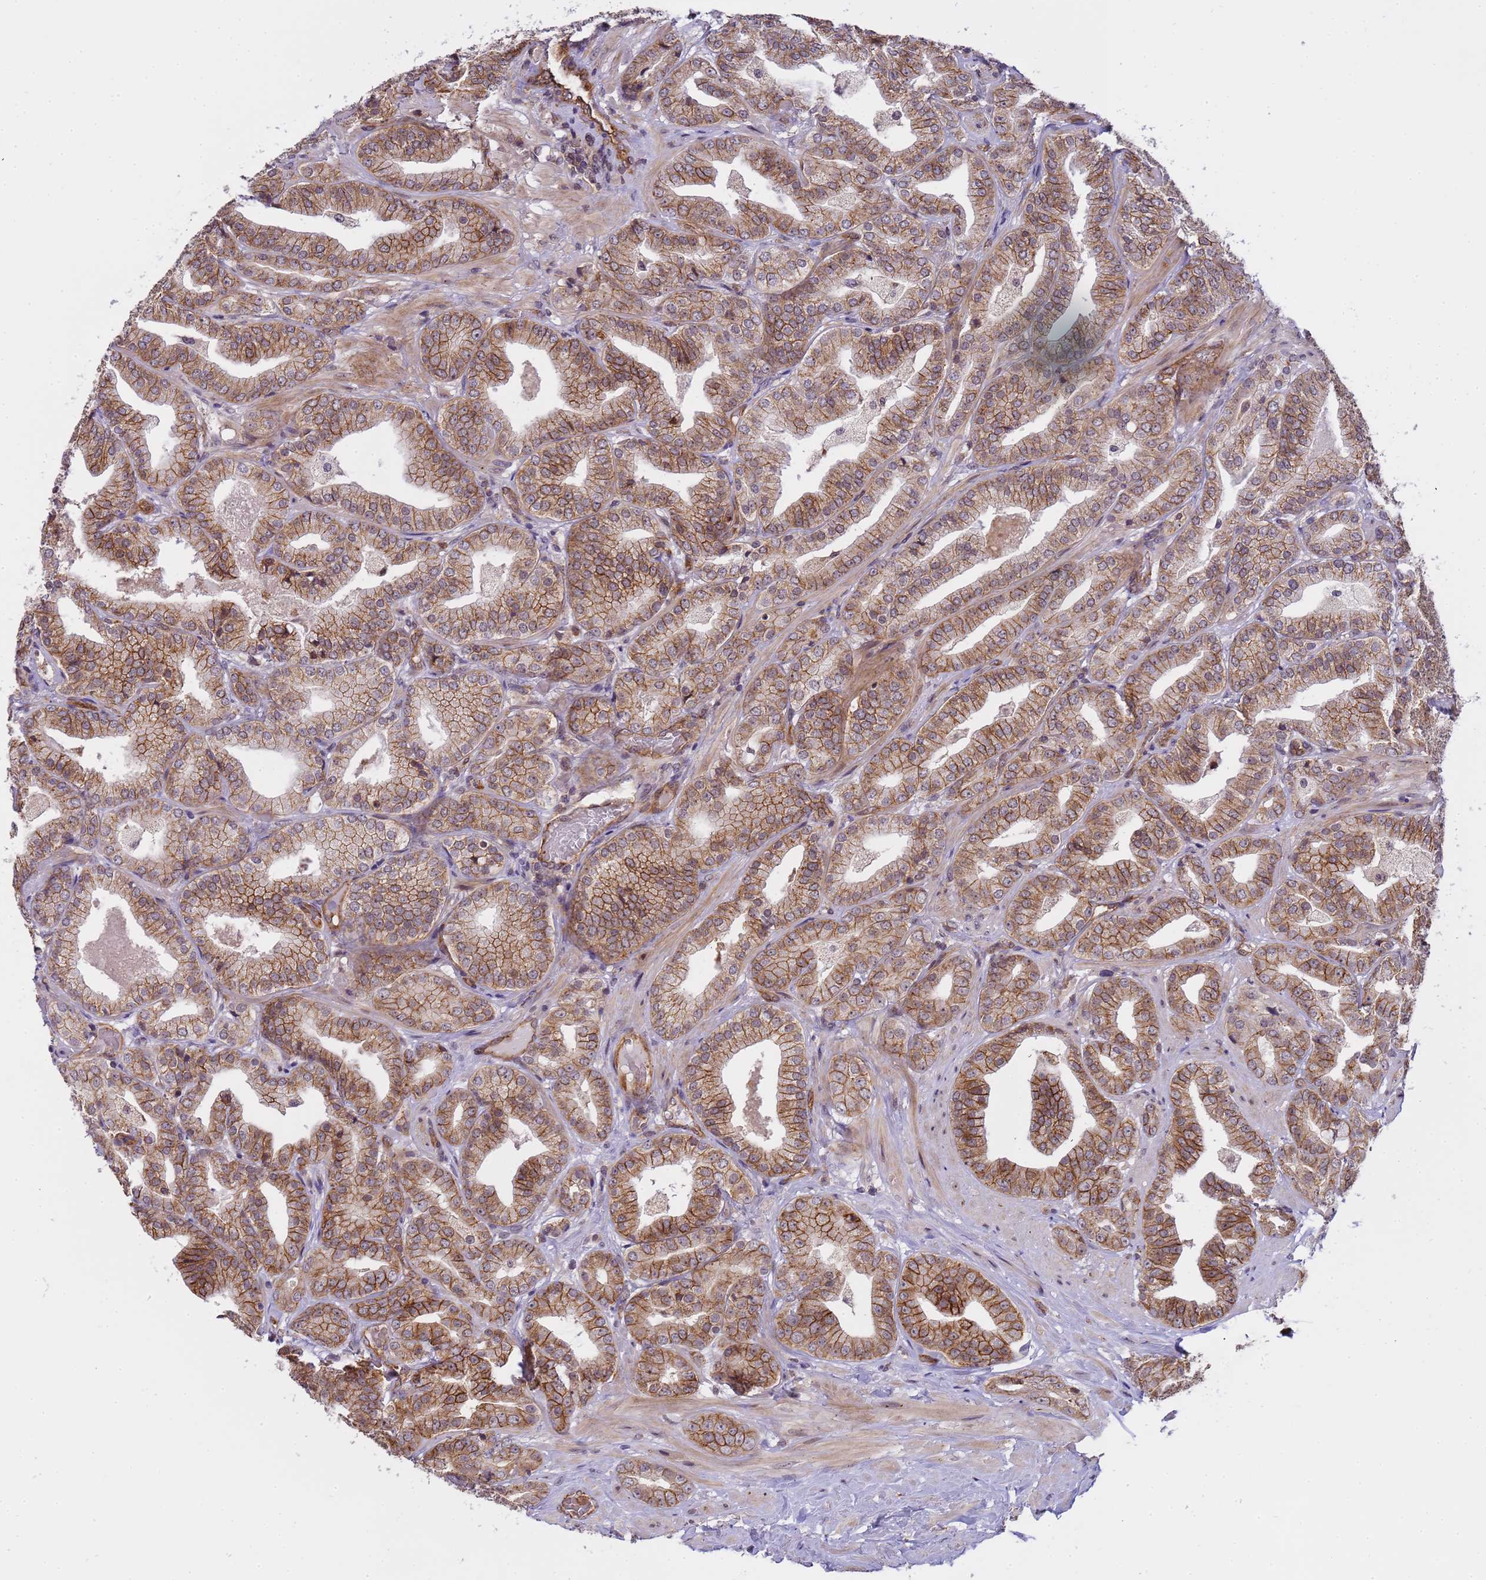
{"staining": {"intensity": "moderate", "quantity": ">75%", "location": "cytoplasmic/membranous,nuclear"}, "tissue": "prostate cancer", "cell_type": "Tumor cells", "image_type": "cancer", "snomed": [{"axis": "morphology", "description": "Adenocarcinoma, High grade"}, {"axis": "topography", "description": "Prostate"}], "caption": "A brown stain shows moderate cytoplasmic/membranous and nuclear positivity of a protein in prostate cancer (high-grade adenocarcinoma) tumor cells. (brown staining indicates protein expression, while blue staining denotes nuclei).", "gene": "EMC2", "patient": {"sex": "male", "age": 63}}